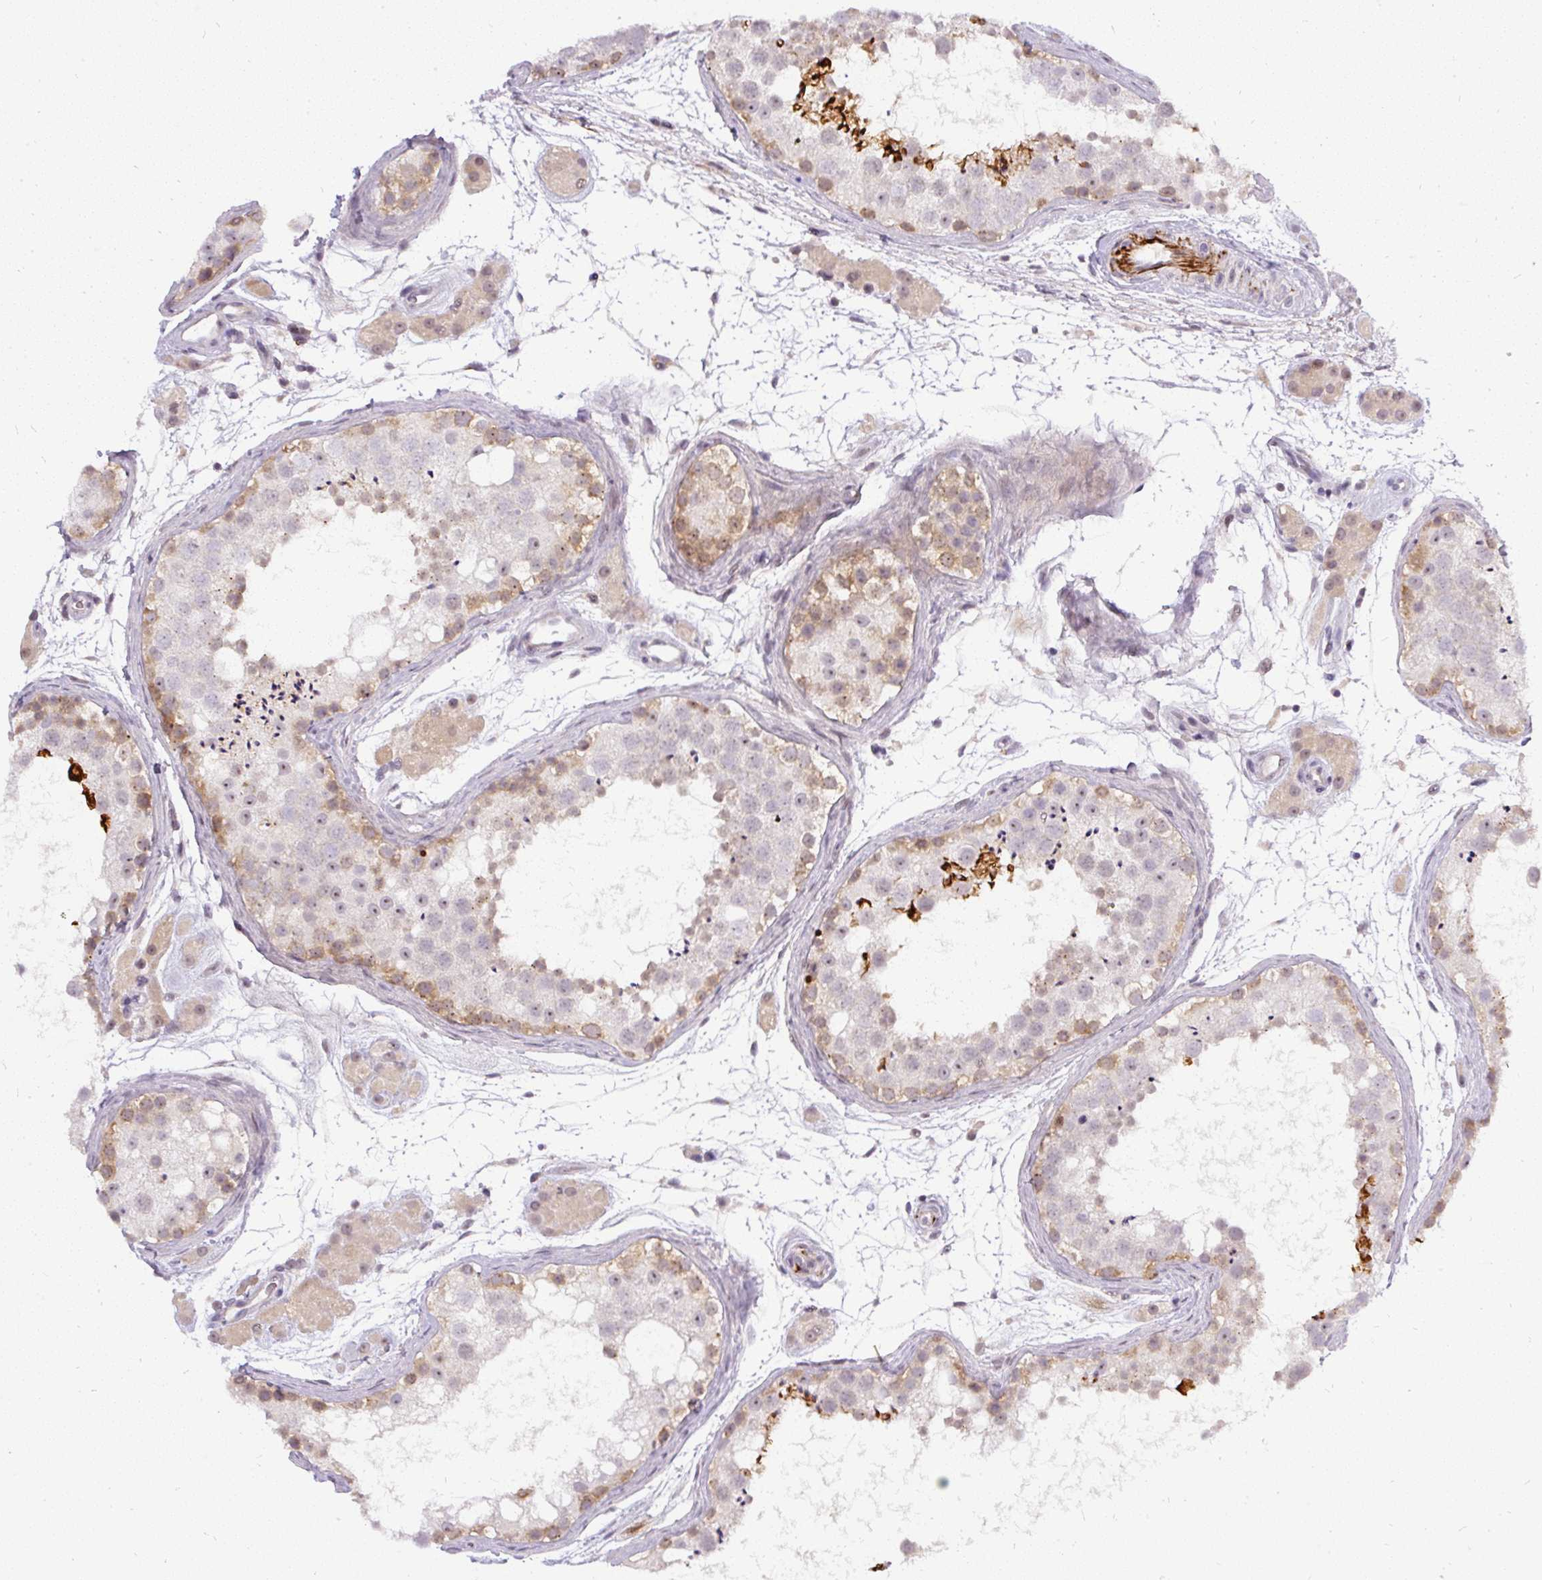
{"staining": {"intensity": "moderate", "quantity": "<25%", "location": "cytoplasmic/membranous"}, "tissue": "testis", "cell_type": "Cells in seminiferous ducts", "image_type": "normal", "snomed": [{"axis": "morphology", "description": "Normal tissue, NOS"}, {"axis": "topography", "description": "Testis"}], "caption": "High-power microscopy captured an immunohistochemistry histopathology image of benign testis, revealing moderate cytoplasmic/membranous positivity in about <25% of cells in seminiferous ducts.", "gene": "FAM117B", "patient": {"sex": "male", "age": 41}}